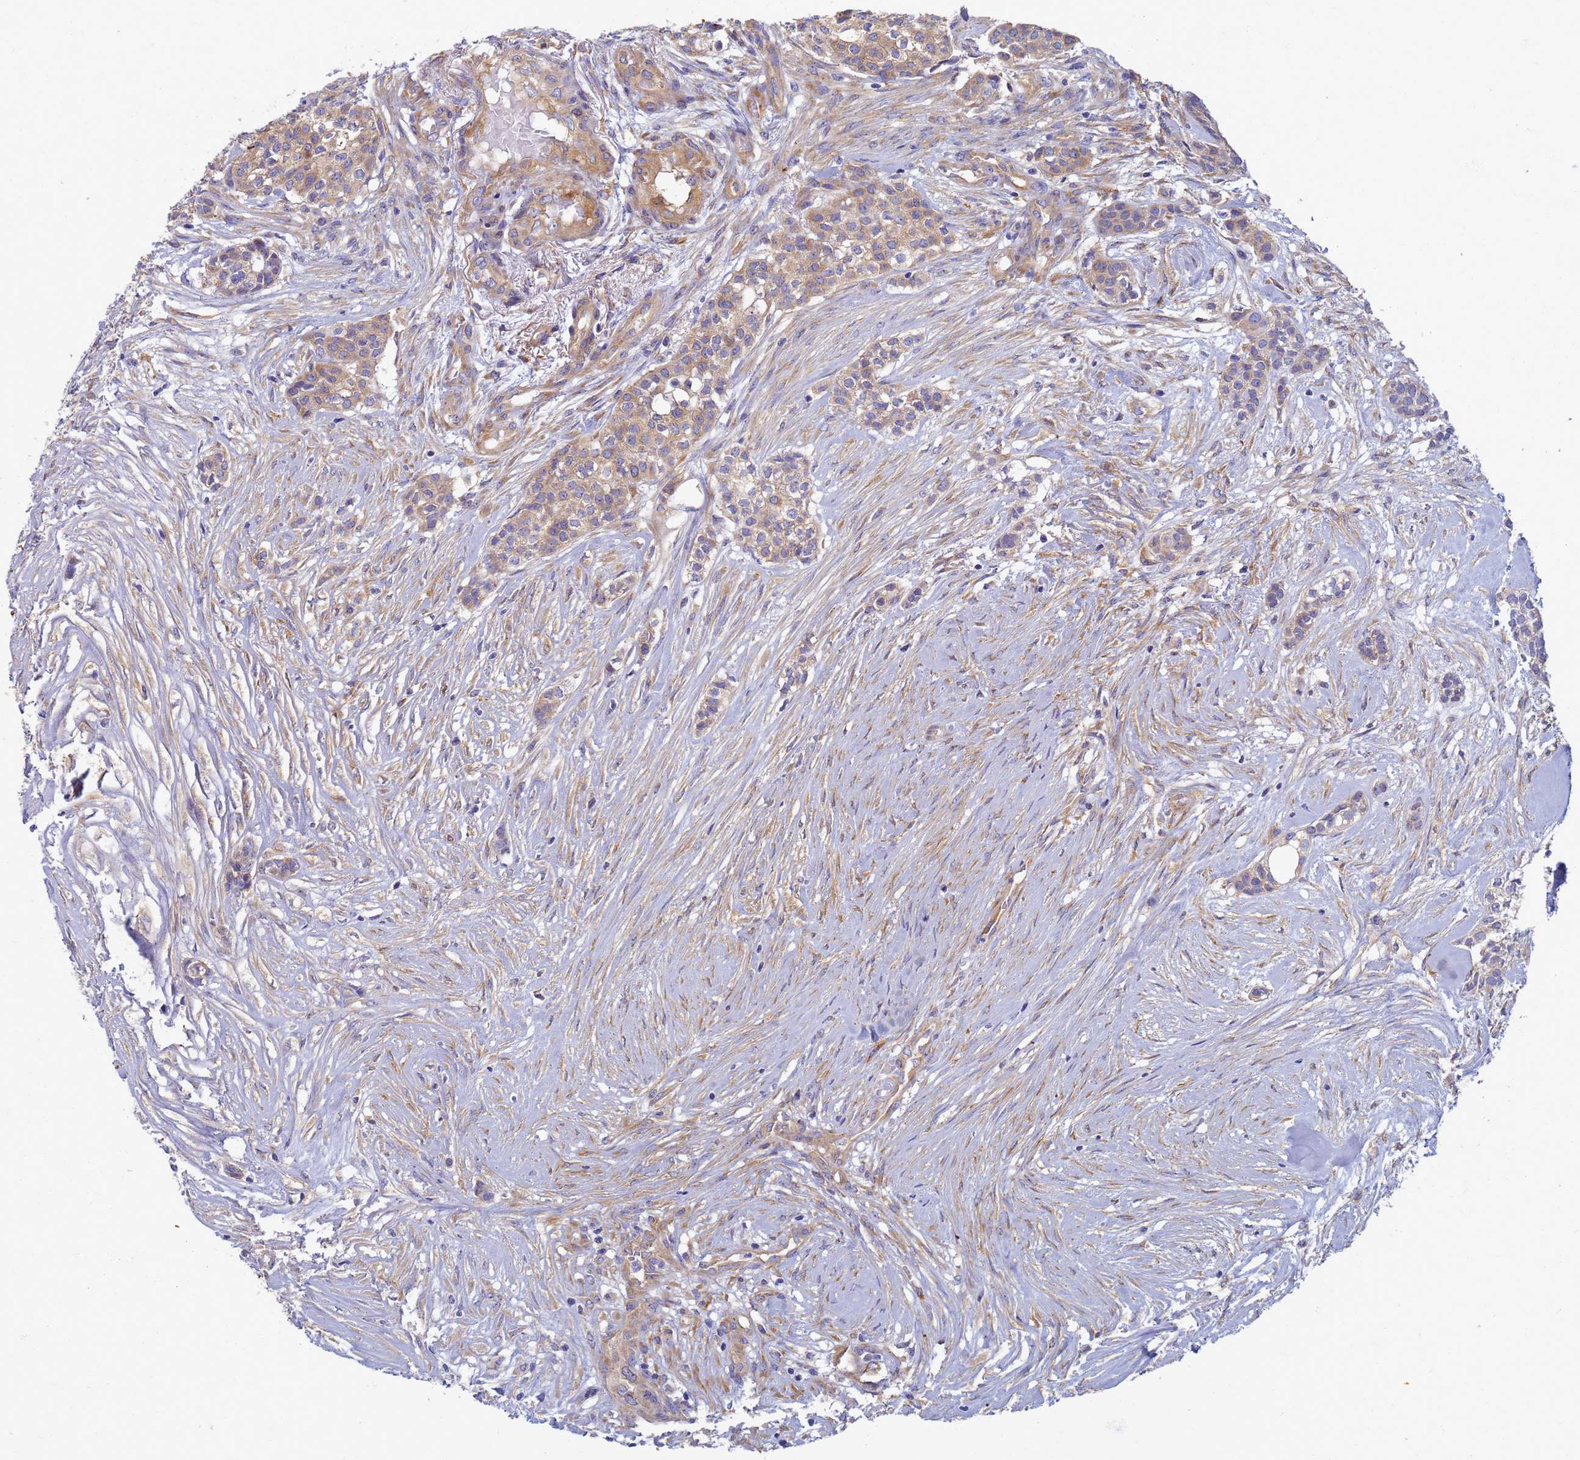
{"staining": {"intensity": "moderate", "quantity": ">75%", "location": "cytoplasmic/membranous"}, "tissue": "head and neck cancer", "cell_type": "Tumor cells", "image_type": "cancer", "snomed": [{"axis": "morphology", "description": "Adenocarcinoma, NOS"}, {"axis": "topography", "description": "Head-Neck"}], "caption": "Immunohistochemistry of human head and neck adenocarcinoma reveals medium levels of moderate cytoplasmic/membranous expression in about >75% of tumor cells. (brown staining indicates protein expression, while blue staining denotes nuclei).", "gene": "EEA1", "patient": {"sex": "male", "age": 81}}